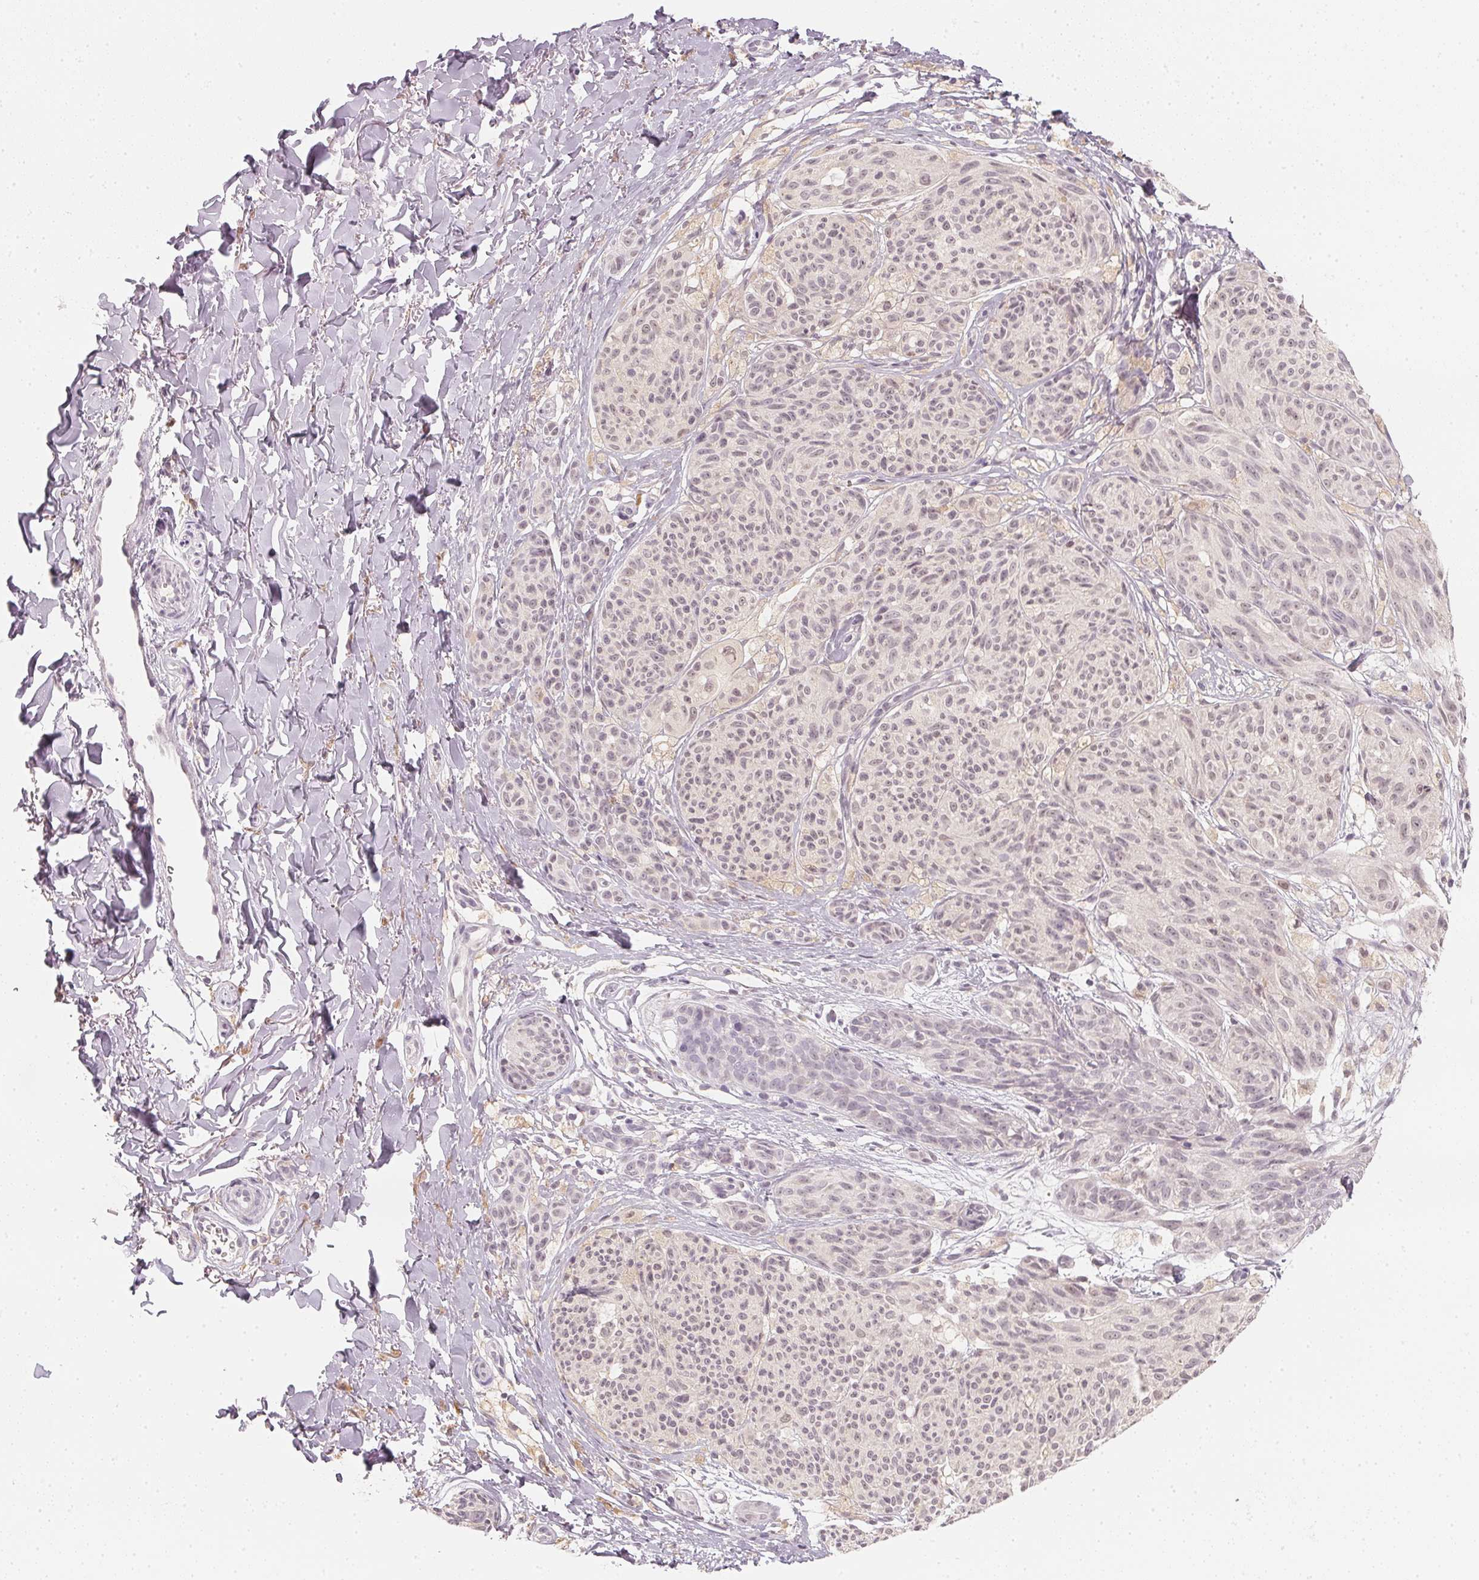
{"staining": {"intensity": "negative", "quantity": "none", "location": "none"}, "tissue": "melanoma", "cell_type": "Tumor cells", "image_type": "cancer", "snomed": [{"axis": "morphology", "description": "Malignant melanoma, NOS"}, {"axis": "topography", "description": "Skin"}], "caption": "Human melanoma stained for a protein using immunohistochemistry (IHC) demonstrates no expression in tumor cells.", "gene": "CFAP276", "patient": {"sex": "female", "age": 87}}